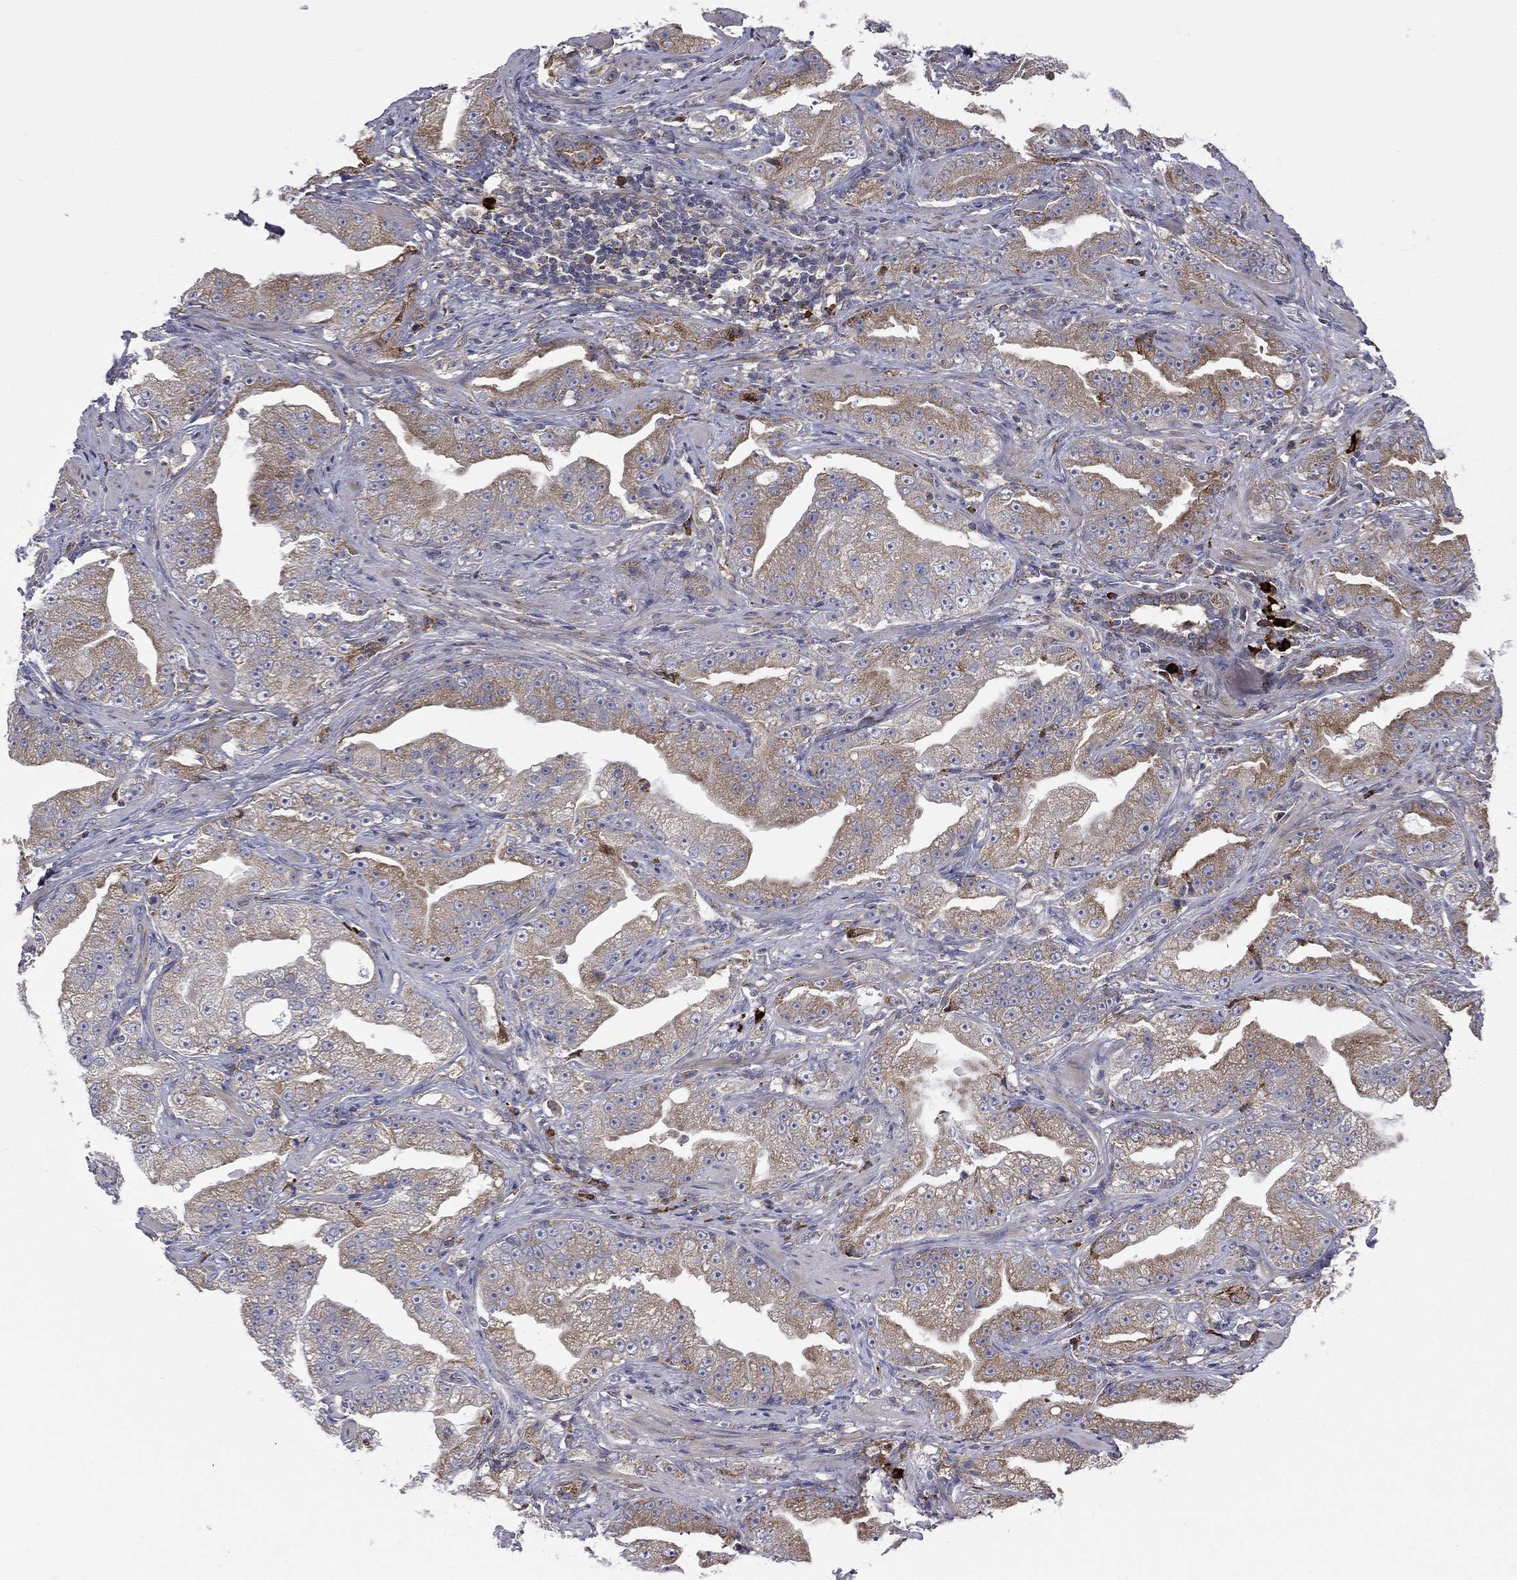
{"staining": {"intensity": "moderate", "quantity": "25%-75%", "location": "cytoplasmic/membranous"}, "tissue": "prostate cancer", "cell_type": "Tumor cells", "image_type": "cancer", "snomed": [{"axis": "morphology", "description": "Adenocarcinoma, Low grade"}, {"axis": "topography", "description": "Prostate"}], "caption": "Prostate low-grade adenocarcinoma was stained to show a protein in brown. There is medium levels of moderate cytoplasmic/membranous staining in about 25%-75% of tumor cells.", "gene": "C20orf96", "patient": {"sex": "male", "age": 62}}